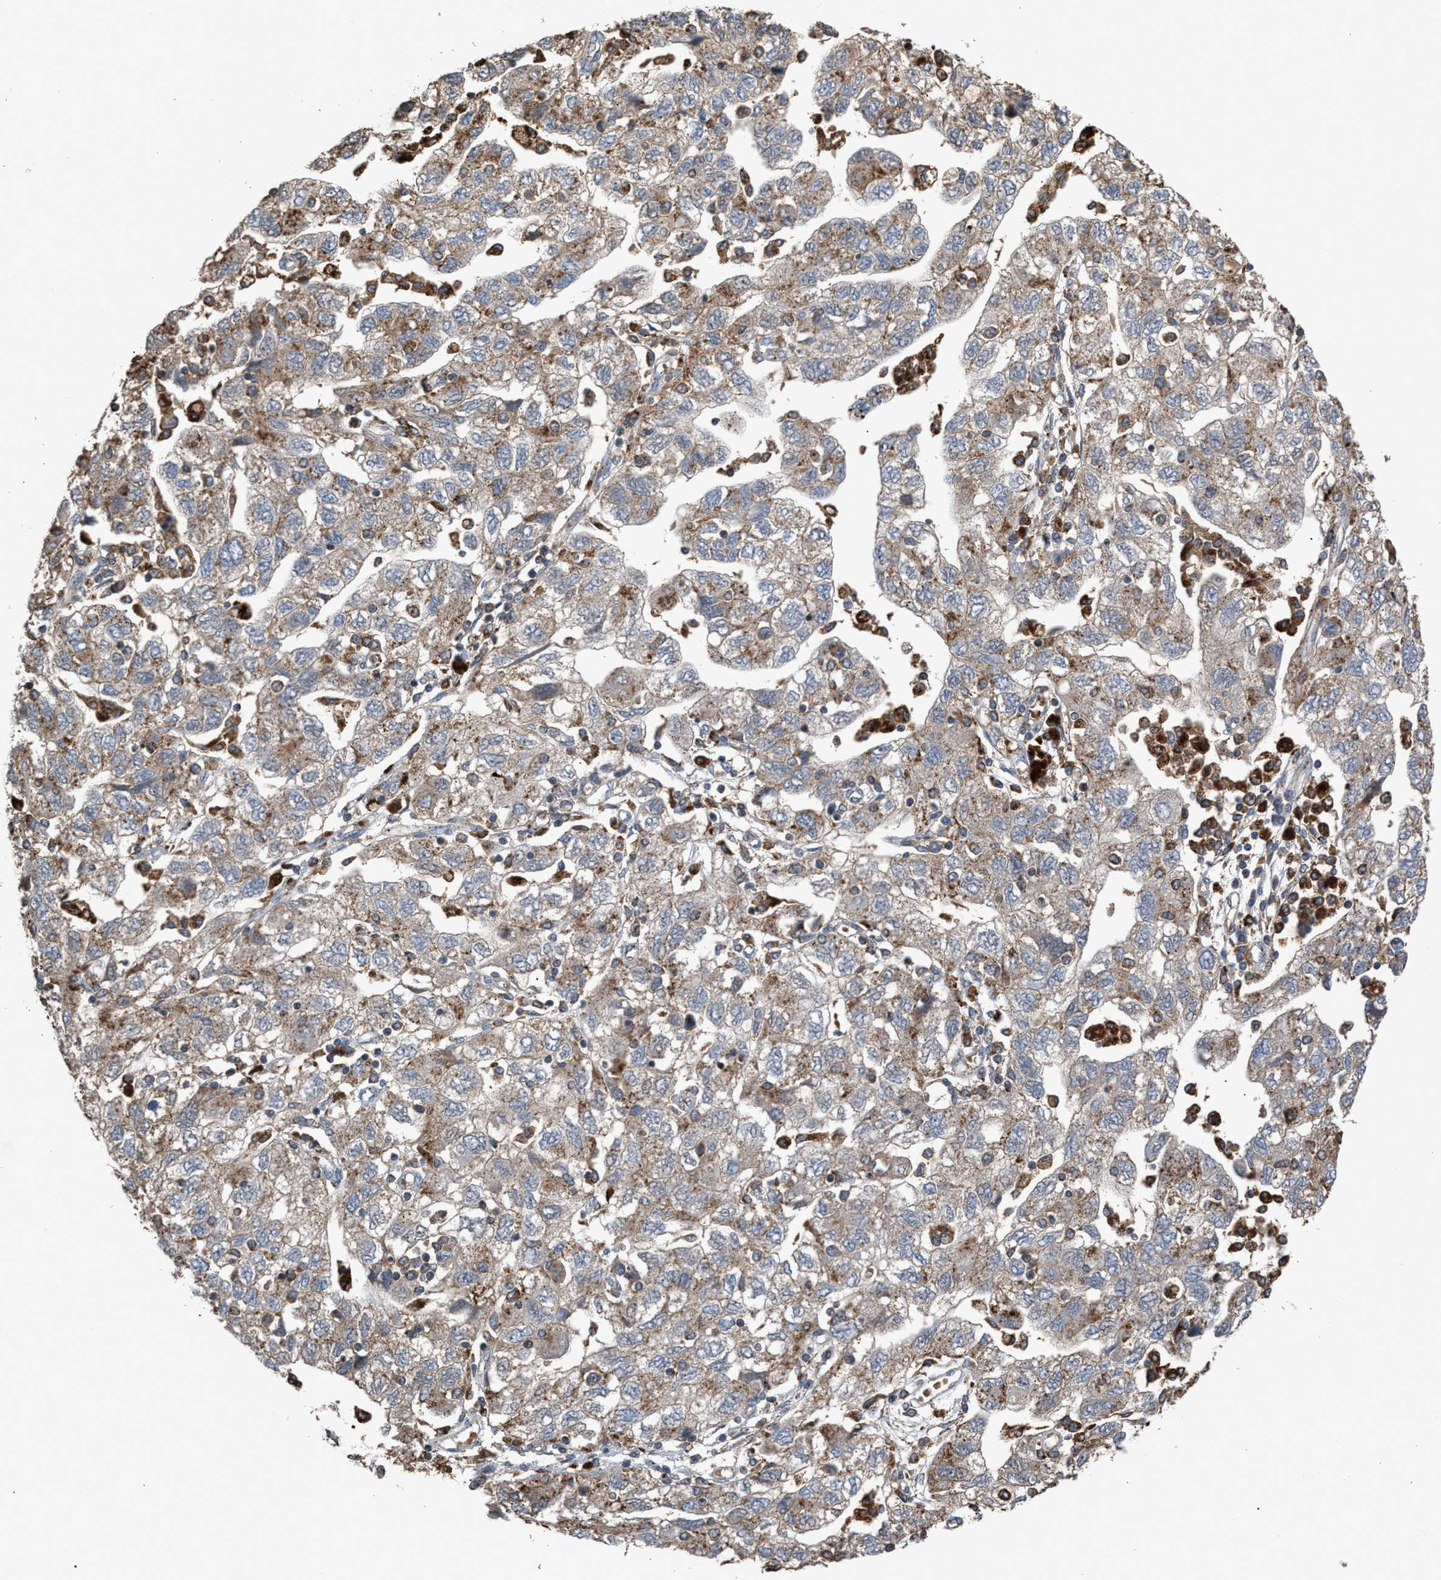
{"staining": {"intensity": "weak", "quantity": ">75%", "location": "cytoplasmic/membranous"}, "tissue": "ovarian cancer", "cell_type": "Tumor cells", "image_type": "cancer", "snomed": [{"axis": "morphology", "description": "Carcinoma, NOS"}, {"axis": "morphology", "description": "Cystadenocarcinoma, serous, NOS"}, {"axis": "topography", "description": "Ovary"}], "caption": "The micrograph reveals immunohistochemical staining of ovarian cancer. There is weak cytoplasmic/membranous positivity is seen in approximately >75% of tumor cells.", "gene": "ELMO3", "patient": {"sex": "female", "age": 69}}